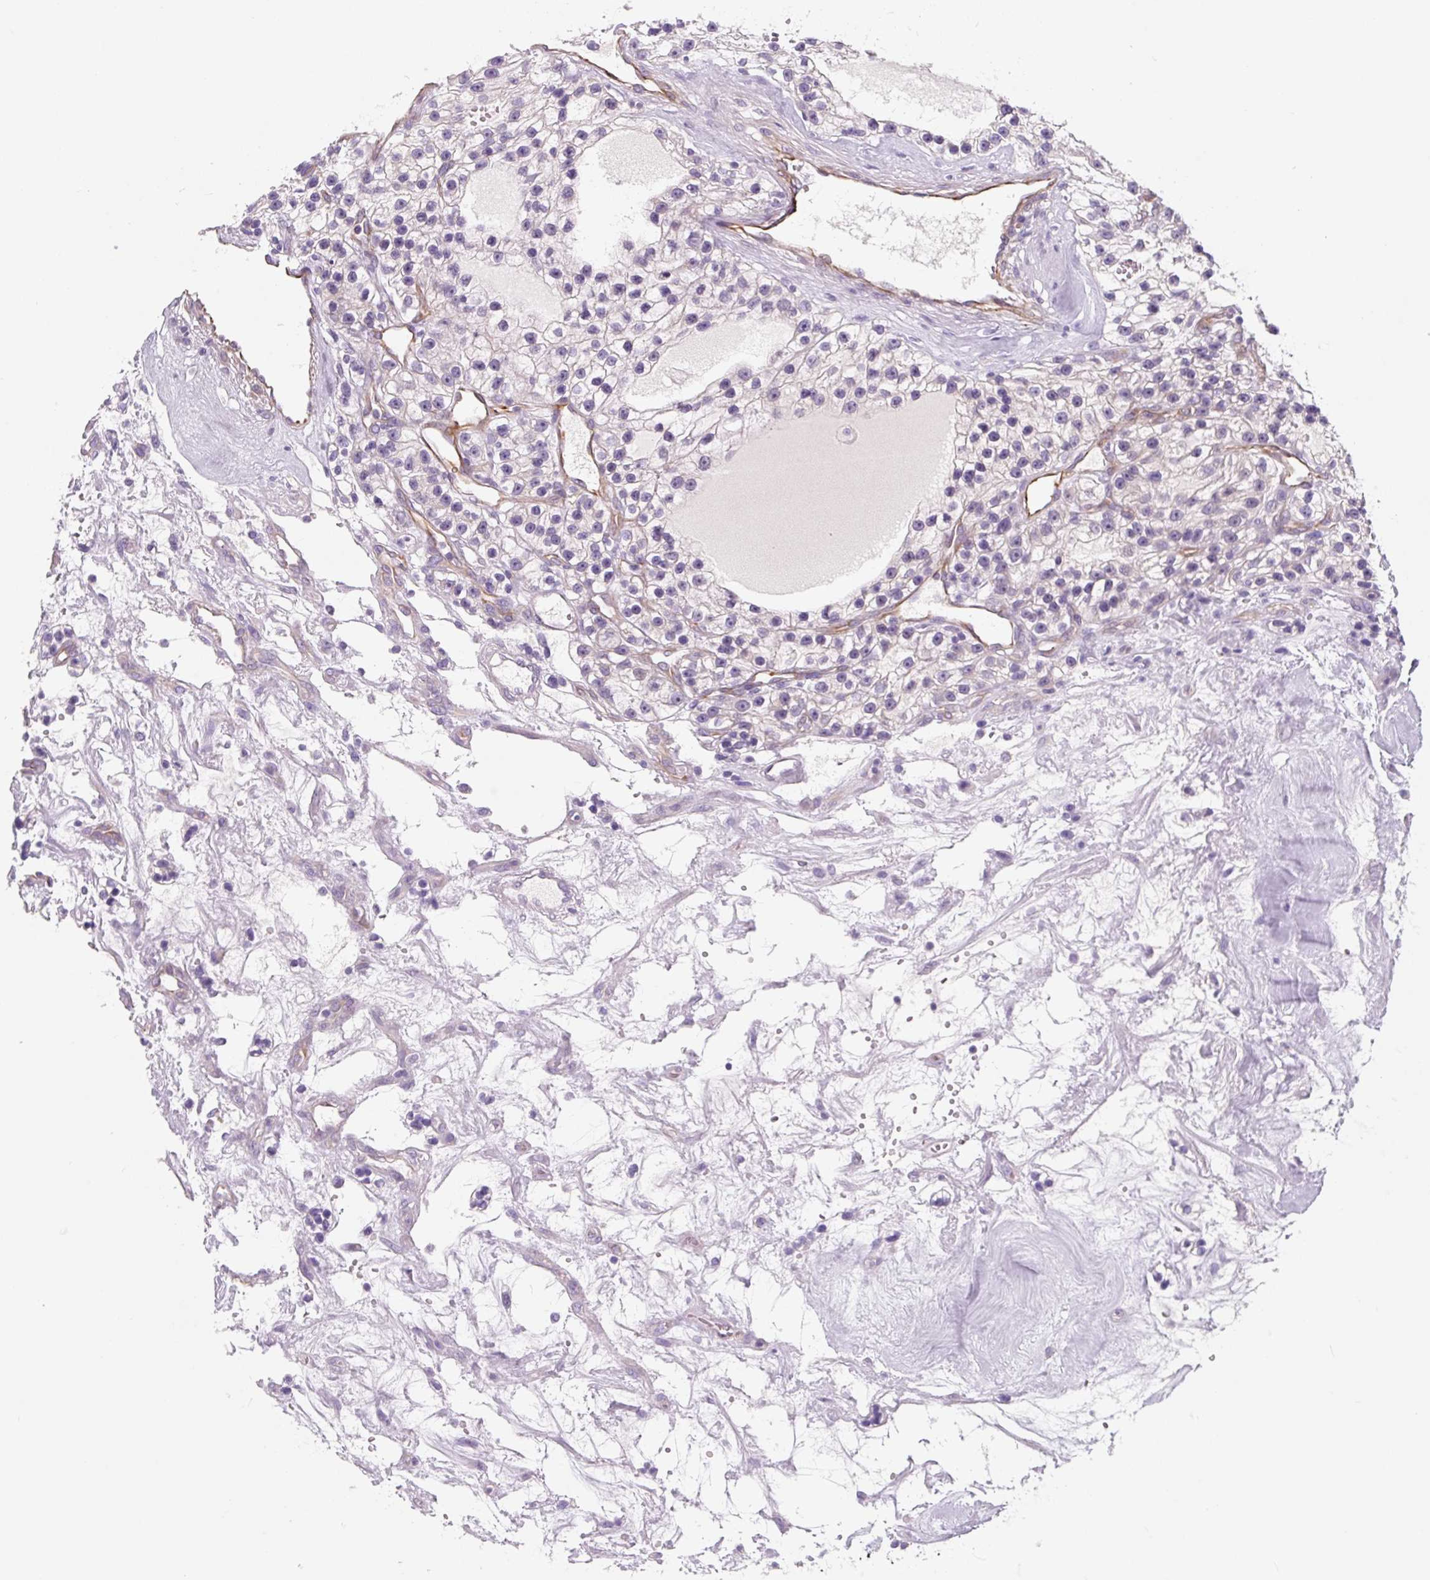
{"staining": {"intensity": "negative", "quantity": "none", "location": "none"}, "tissue": "renal cancer", "cell_type": "Tumor cells", "image_type": "cancer", "snomed": [{"axis": "morphology", "description": "Adenocarcinoma, NOS"}, {"axis": "topography", "description": "Kidney"}], "caption": "Immunohistochemistry (IHC) of human renal cancer shows no positivity in tumor cells.", "gene": "CCL25", "patient": {"sex": "female", "age": 57}}